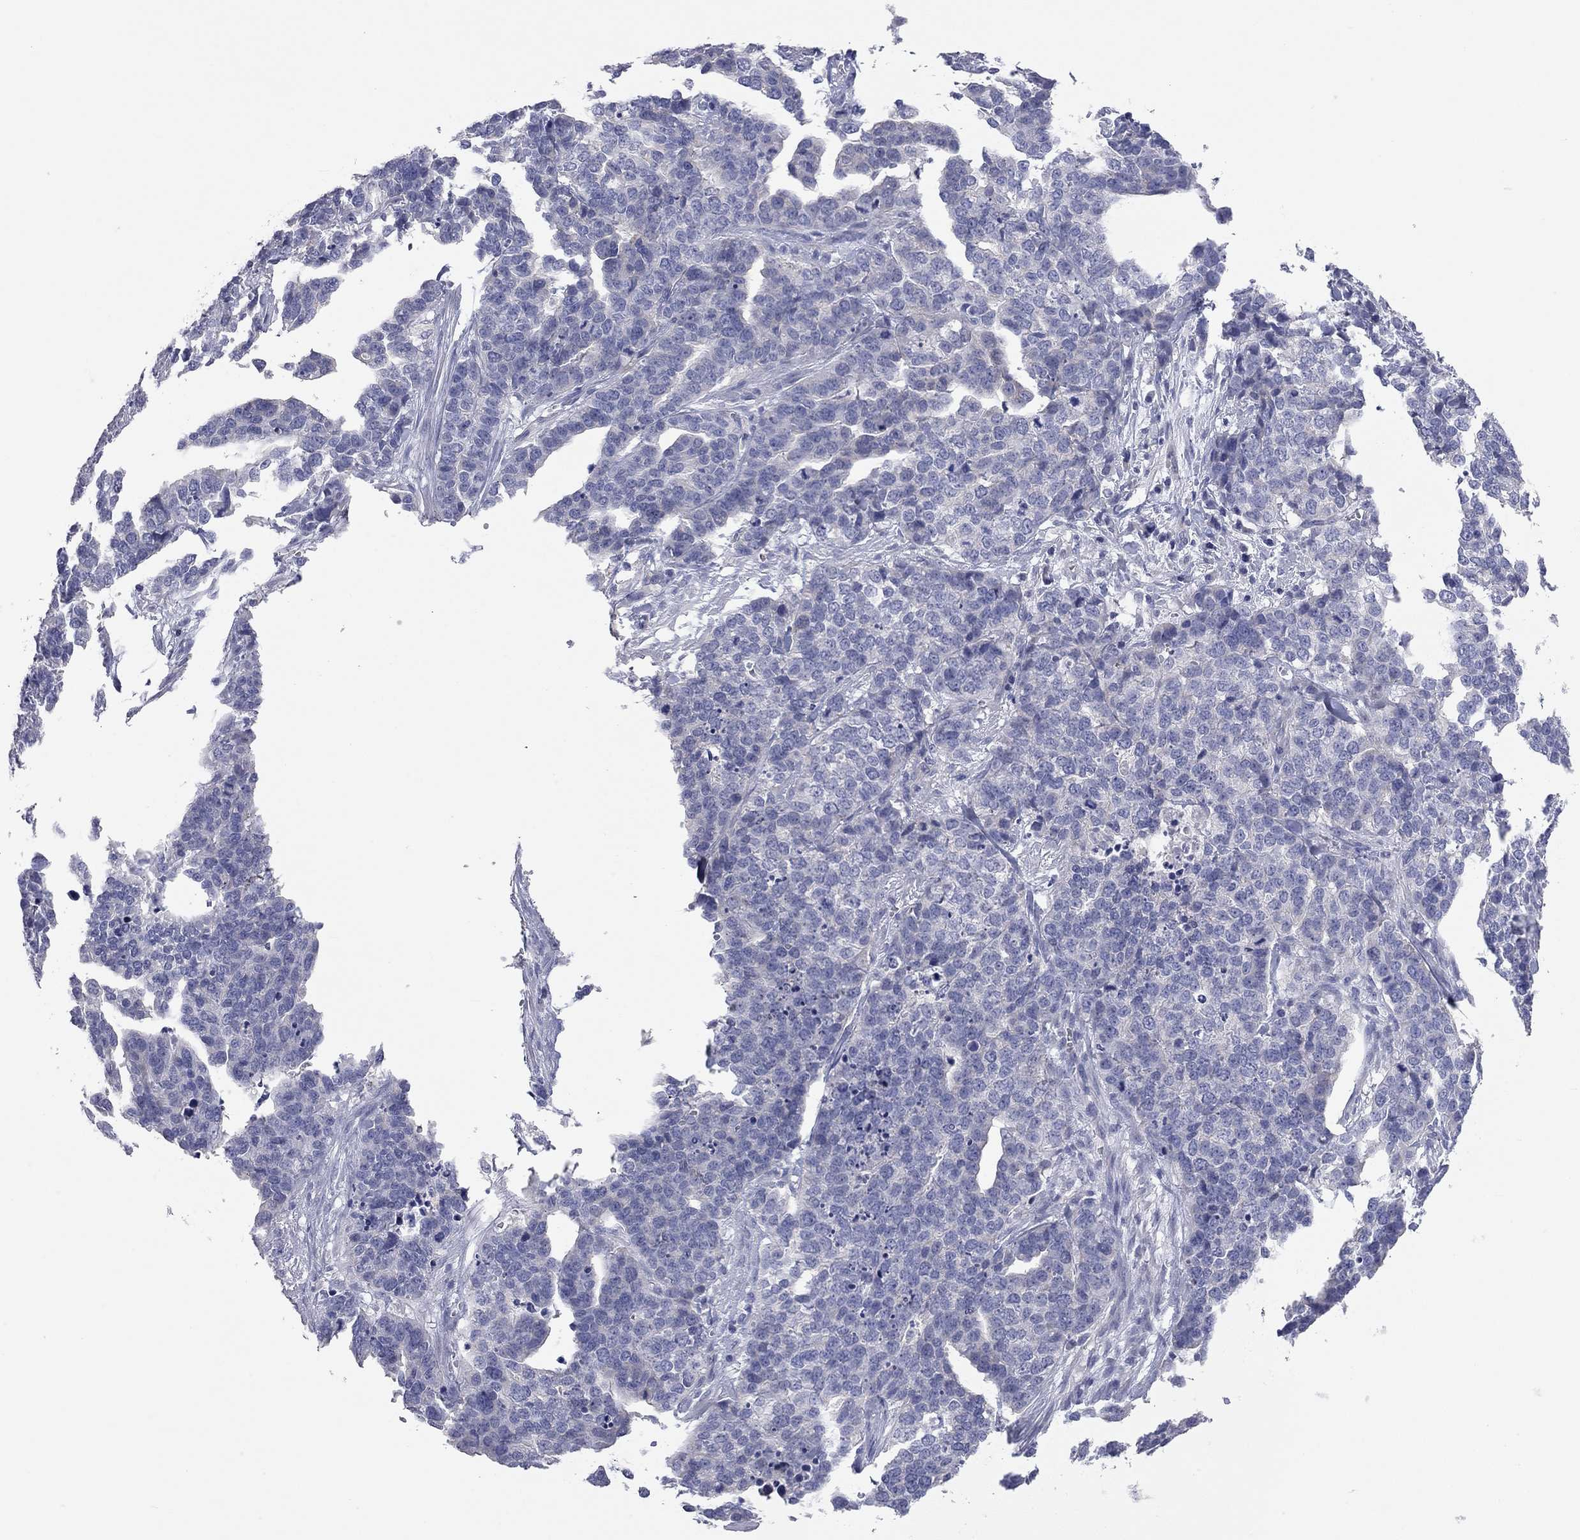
{"staining": {"intensity": "negative", "quantity": "none", "location": "none"}, "tissue": "ovarian cancer", "cell_type": "Tumor cells", "image_type": "cancer", "snomed": [{"axis": "morphology", "description": "Carcinoma, endometroid"}, {"axis": "topography", "description": "Ovary"}], "caption": "Immunohistochemical staining of human ovarian cancer (endometroid carcinoma) shows no significant positivity in tumor cells. The staining is performed using DAB brown chromogen with nuclei counter-stained in using hematoxylin.", "gene": "KCNB1", "patient": {"sex": "female", "age": 65}}